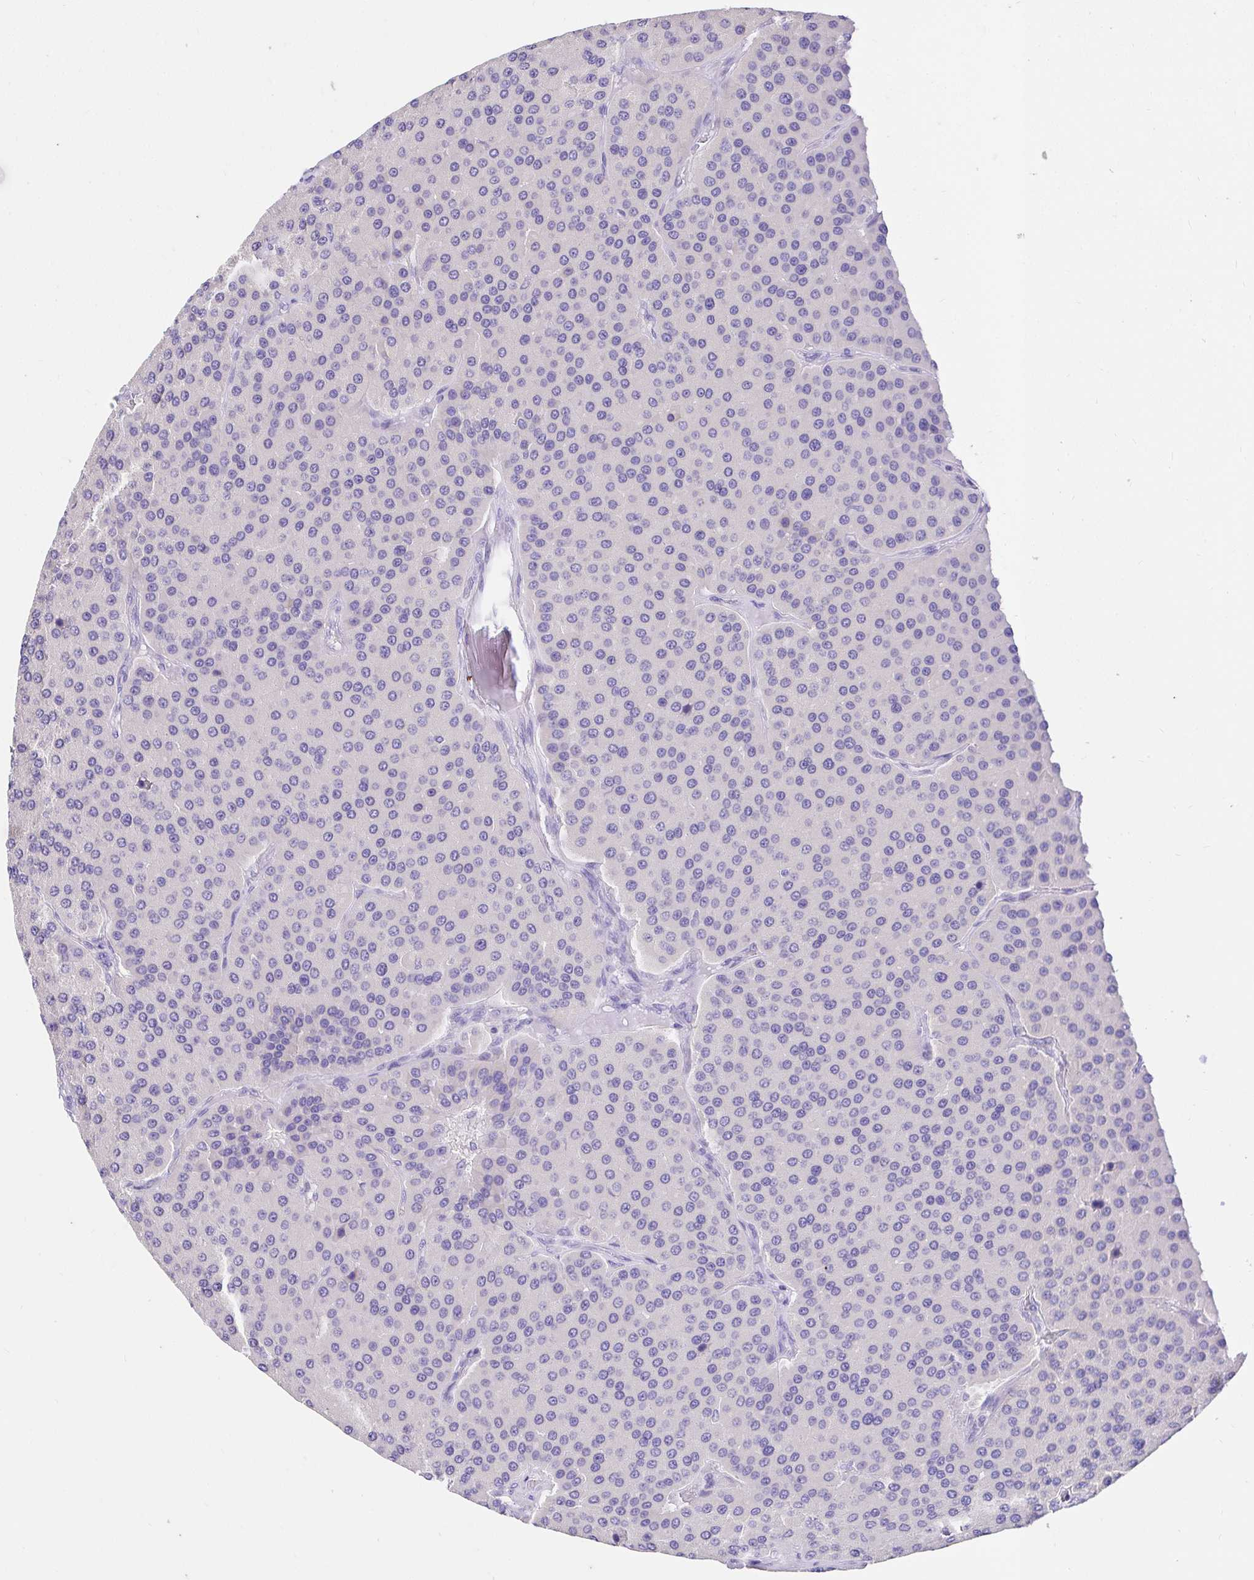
{"staining": {"intensity": "negative", "quantity": "none", "location": "none"}, "tissue": "parathyroid gland", "cell_type": "Glandular cells", "image_type": "normal", "snomed": [{"axis": "morphology", "description": "Normal tissue, NOS"}, {"axis": "morphology", "description": "Adenoma, NOS"}, {"axis": "topography", "description": "Parathyroid gland"}], "caption": "A high-resolution image shows immunohistochemistry (IHC) staining of benign parathyroid gland, which exhibits no significant positivity in glandular cells.", "gene": "CDO1", "patient": {"sex": "female", "age": 86}}